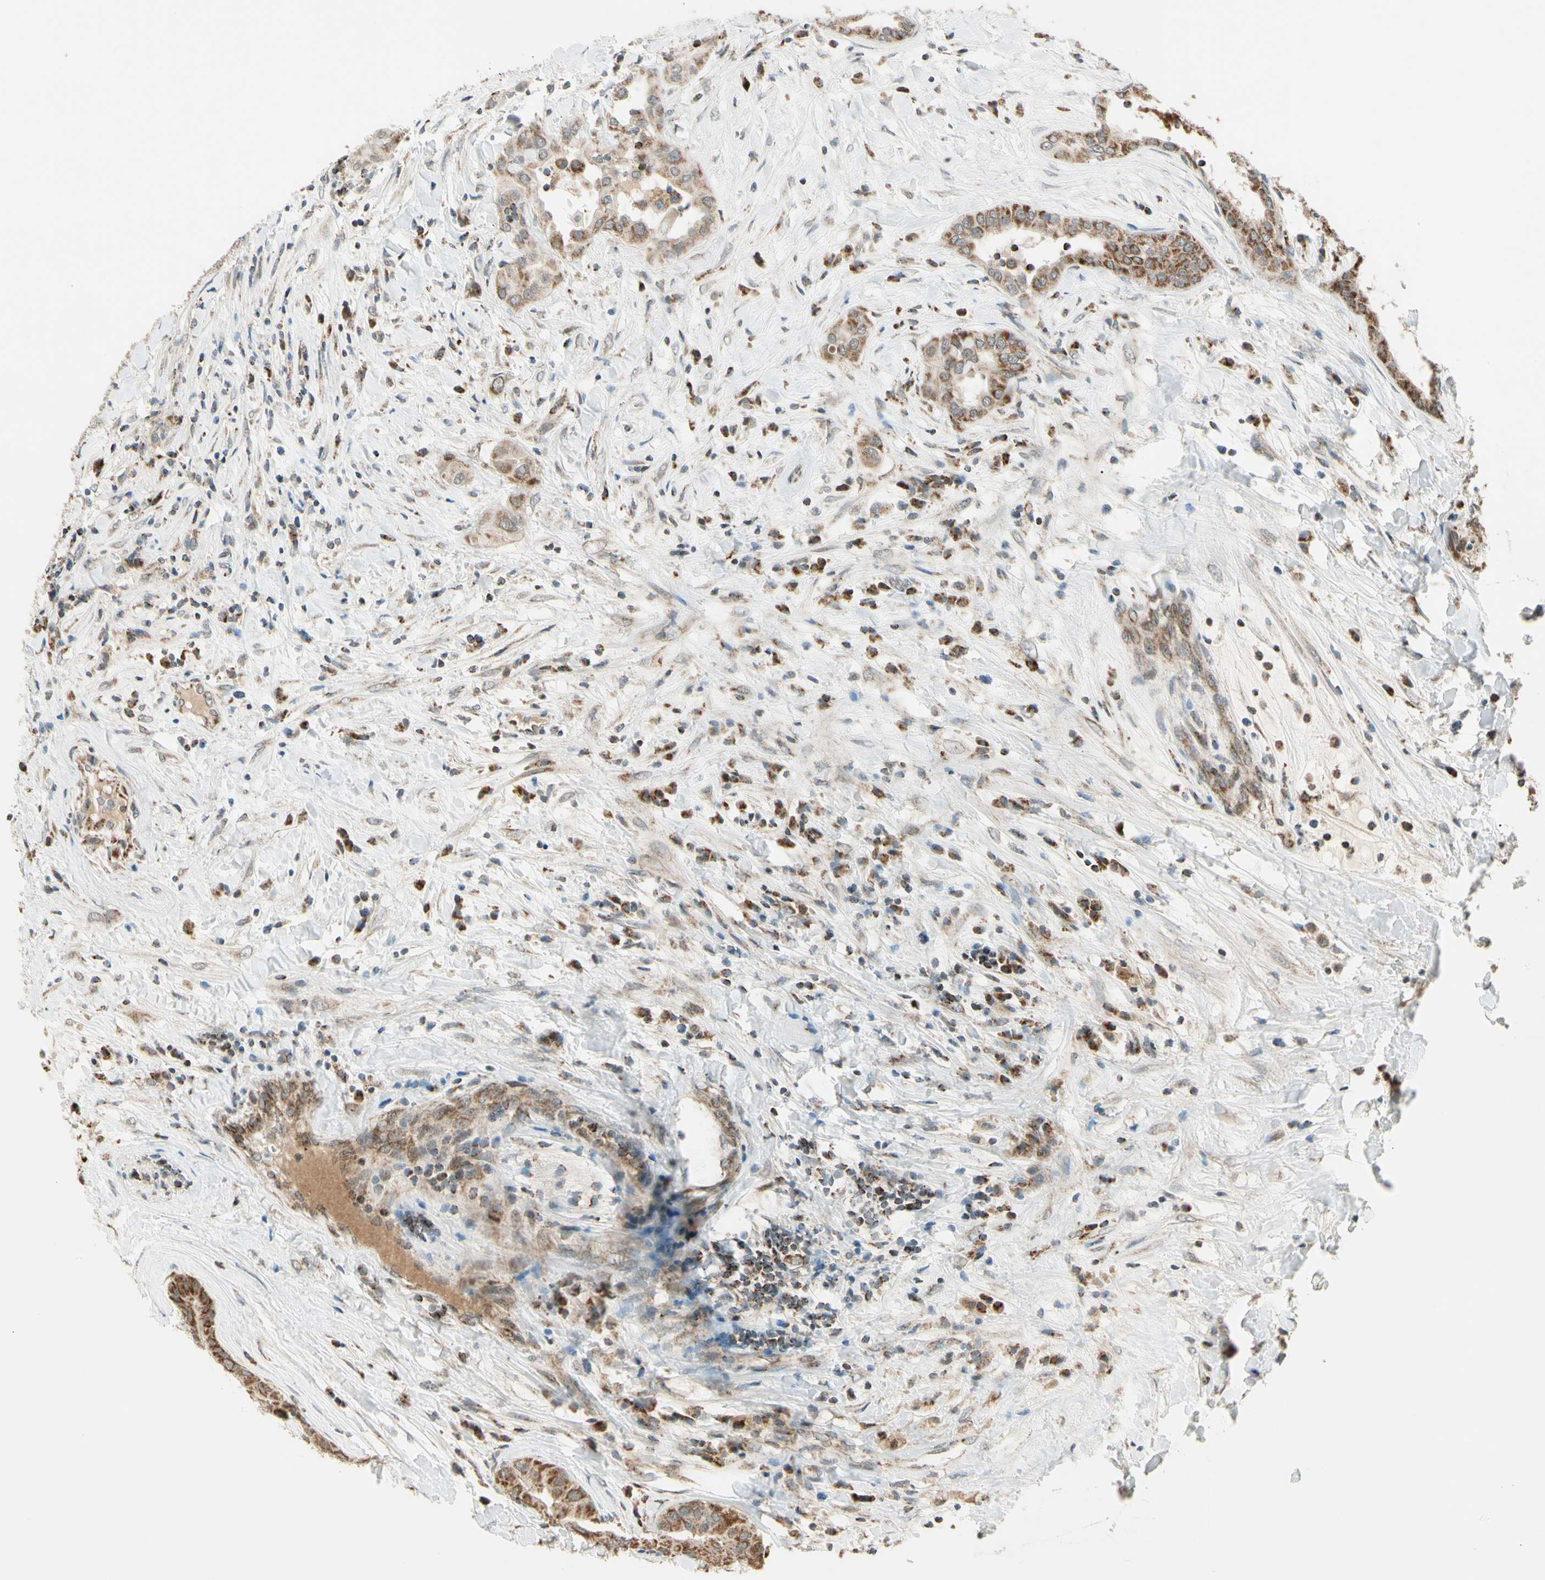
{"staining": {"intensity": "moderate", "quantity": ">75%", "location": "cytoplasmic/membranous"}, "tissue": "thyroid cancer", "cell_type": "Tumor cells", "image_type": "cancer", "snomed": [{"axis": "morphology", "description": "Papillary adenocarcinoma, NOS"}, {"axis": "topography", "description": "Thyroid gland"}], "caption": "This is an image of immunohistochemistry staining of thyroid cancer, which shows moderate positivity in the cytoplasmic/membranous of tumor cells.", "gene": "KHDC4", "patient": {"sex": "male", "age": 33}}